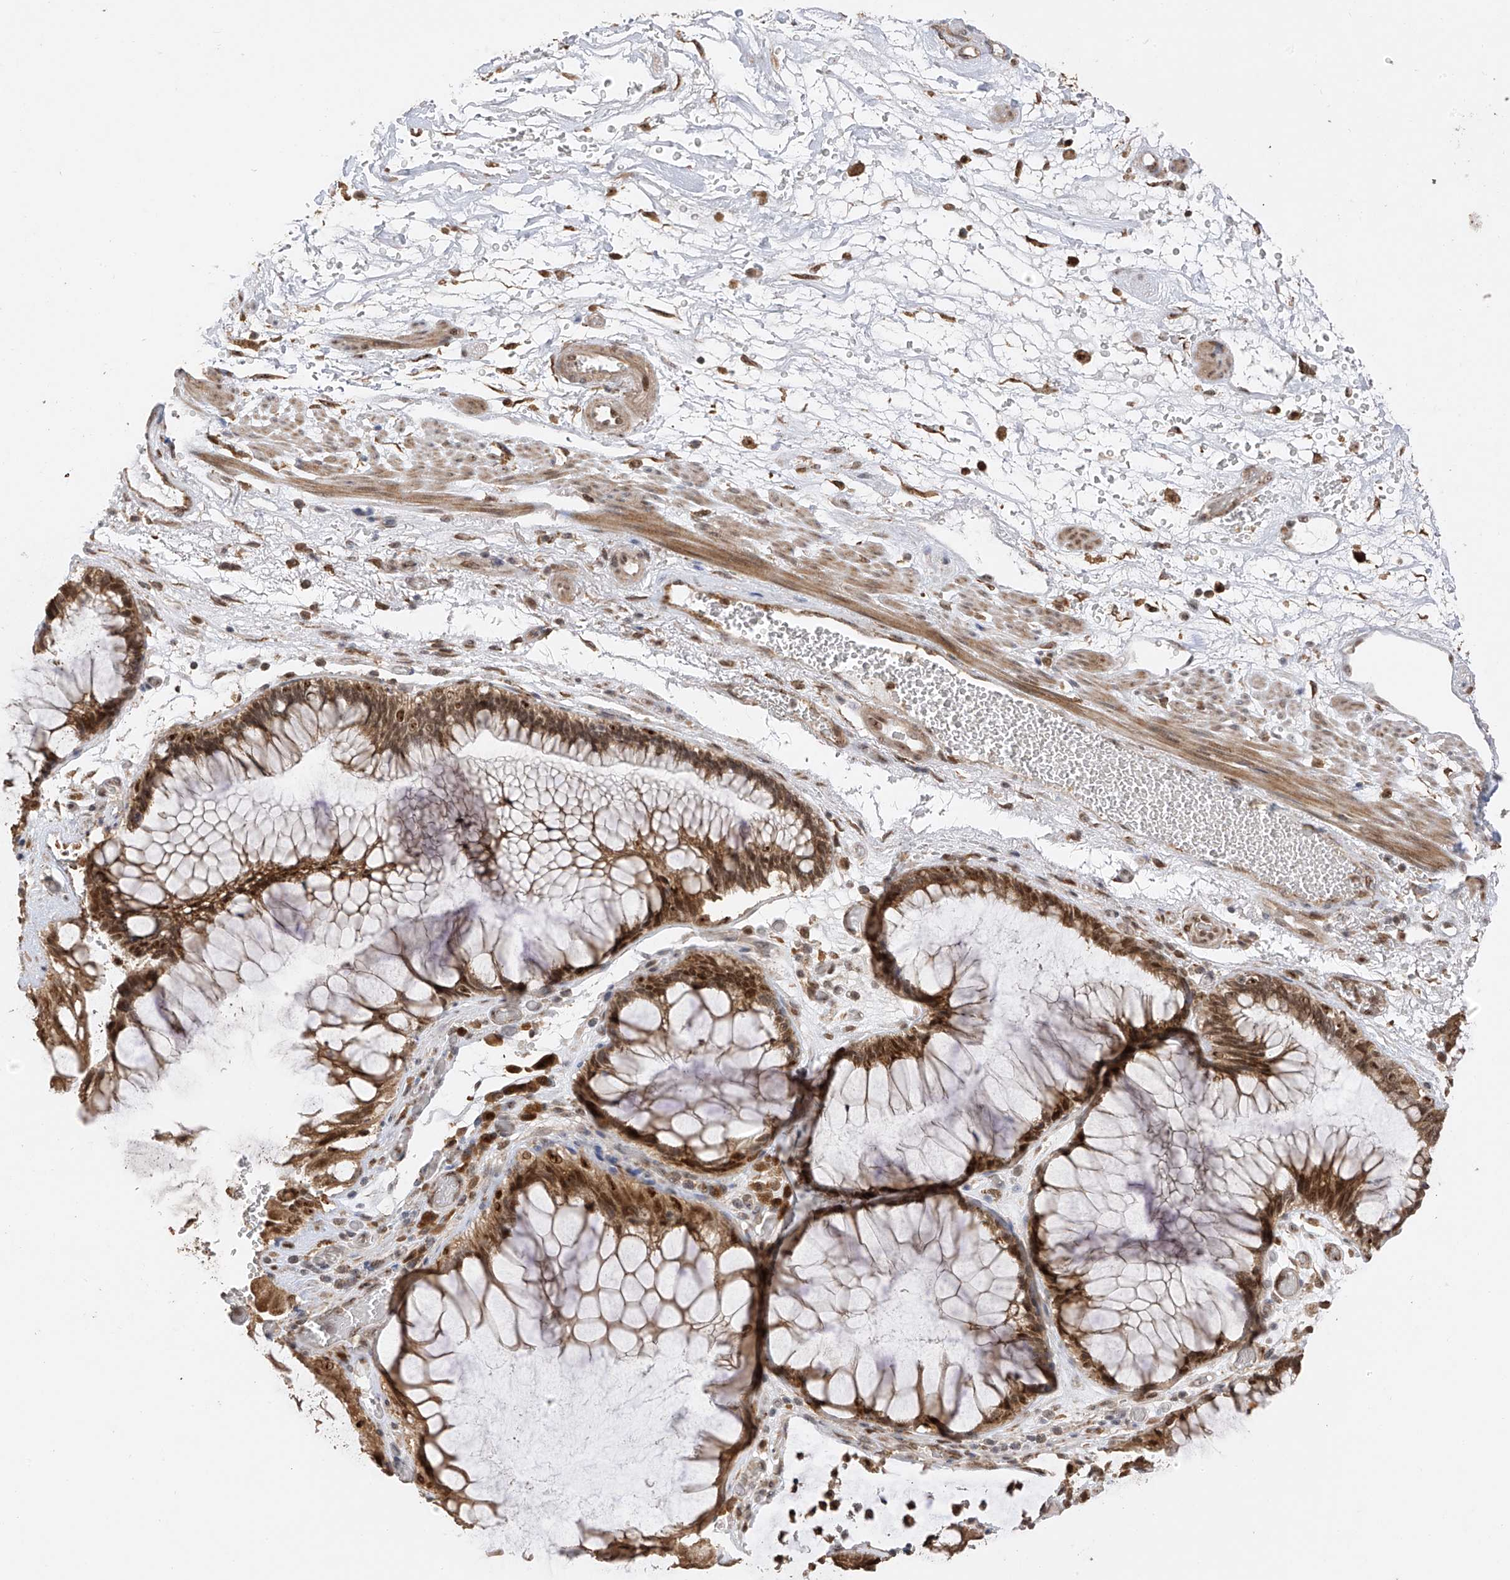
{"staining": {"intensity": "moderate", "quantity": ">75%", "location": "cytoplasmic/membranous,nuclear"}, "tissue": "melanoma", "cell_type": "Tumor cells", "image_type": "cancer", "snomed": [{"axis": "morphology", "description": "Malignant melanoma, NOS"}, {"axis": "topography", "description": "Rectum"}], "caption": "Approximately >75% of tumor cells in human melanoma display moderate cytoplasmic/membranous and nuclear protein staining as visualized by brown immunohistochemical staining.", "gene": "ERLEC1", "patient": {"sex": "female", "age": 81}}